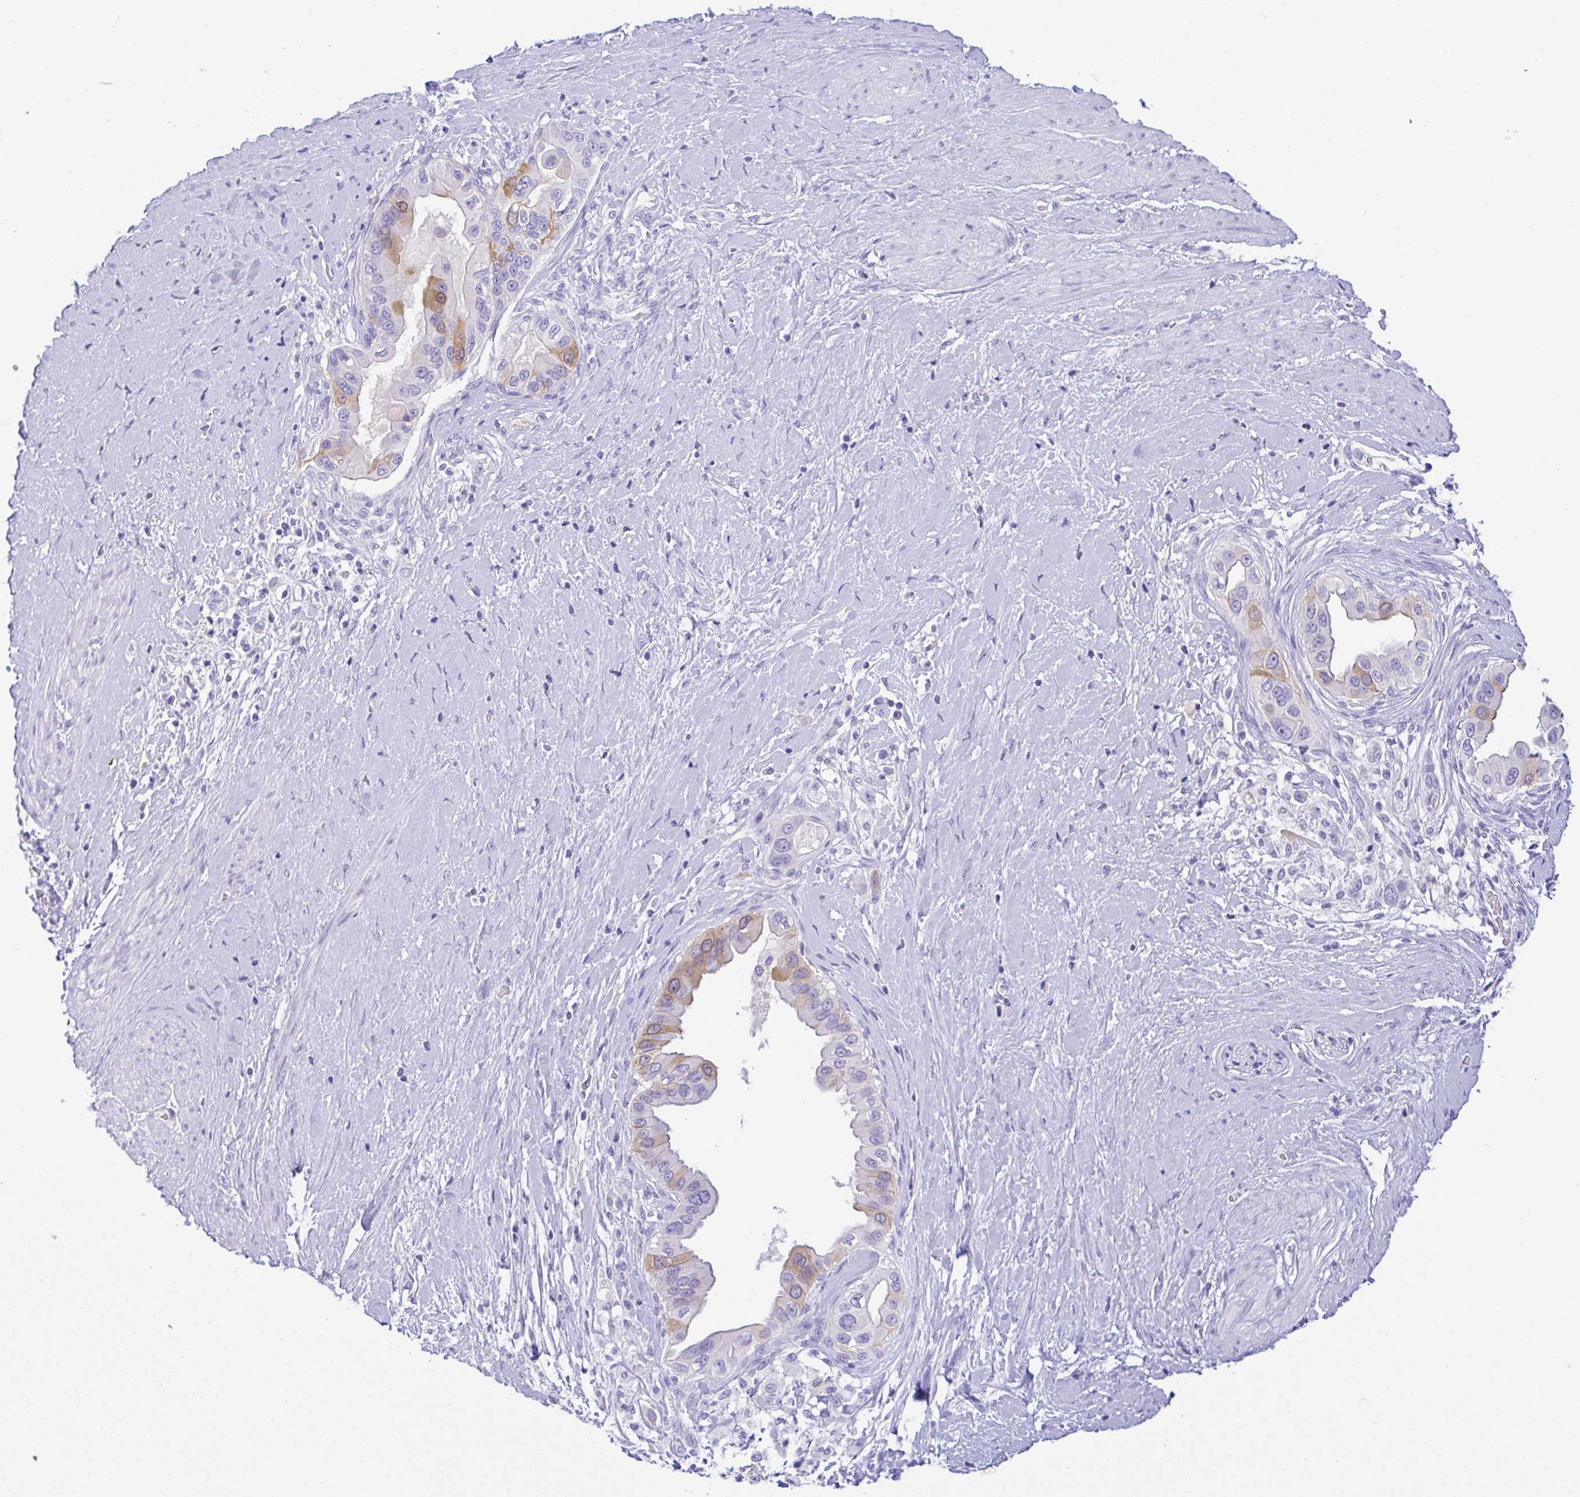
{"staining": {"intensity": "moderate", "quantity": "<25%", "location": "cytoplasmic/membranous"}, "tissue": "pancreatic cancer", "cell_type": "Tumor cells", "image_type": "cancer", "snomed": [{"axis": "morphology", "description": "Adenocarcinoma, NOS"}, {"axis": "topography", "description": "Pancreas"}], "caption": "Moderate cytoplasmic/membranous protein expression is present in approximately <25% of tumor cells in pancreatic cancer. The protein is stained brown, and the nuclei are stained in blue (DAB IHC with brightfield microscopy, high magnification).", "gene": "RRM2", "patient": {"sex": "female", "age": 56}}